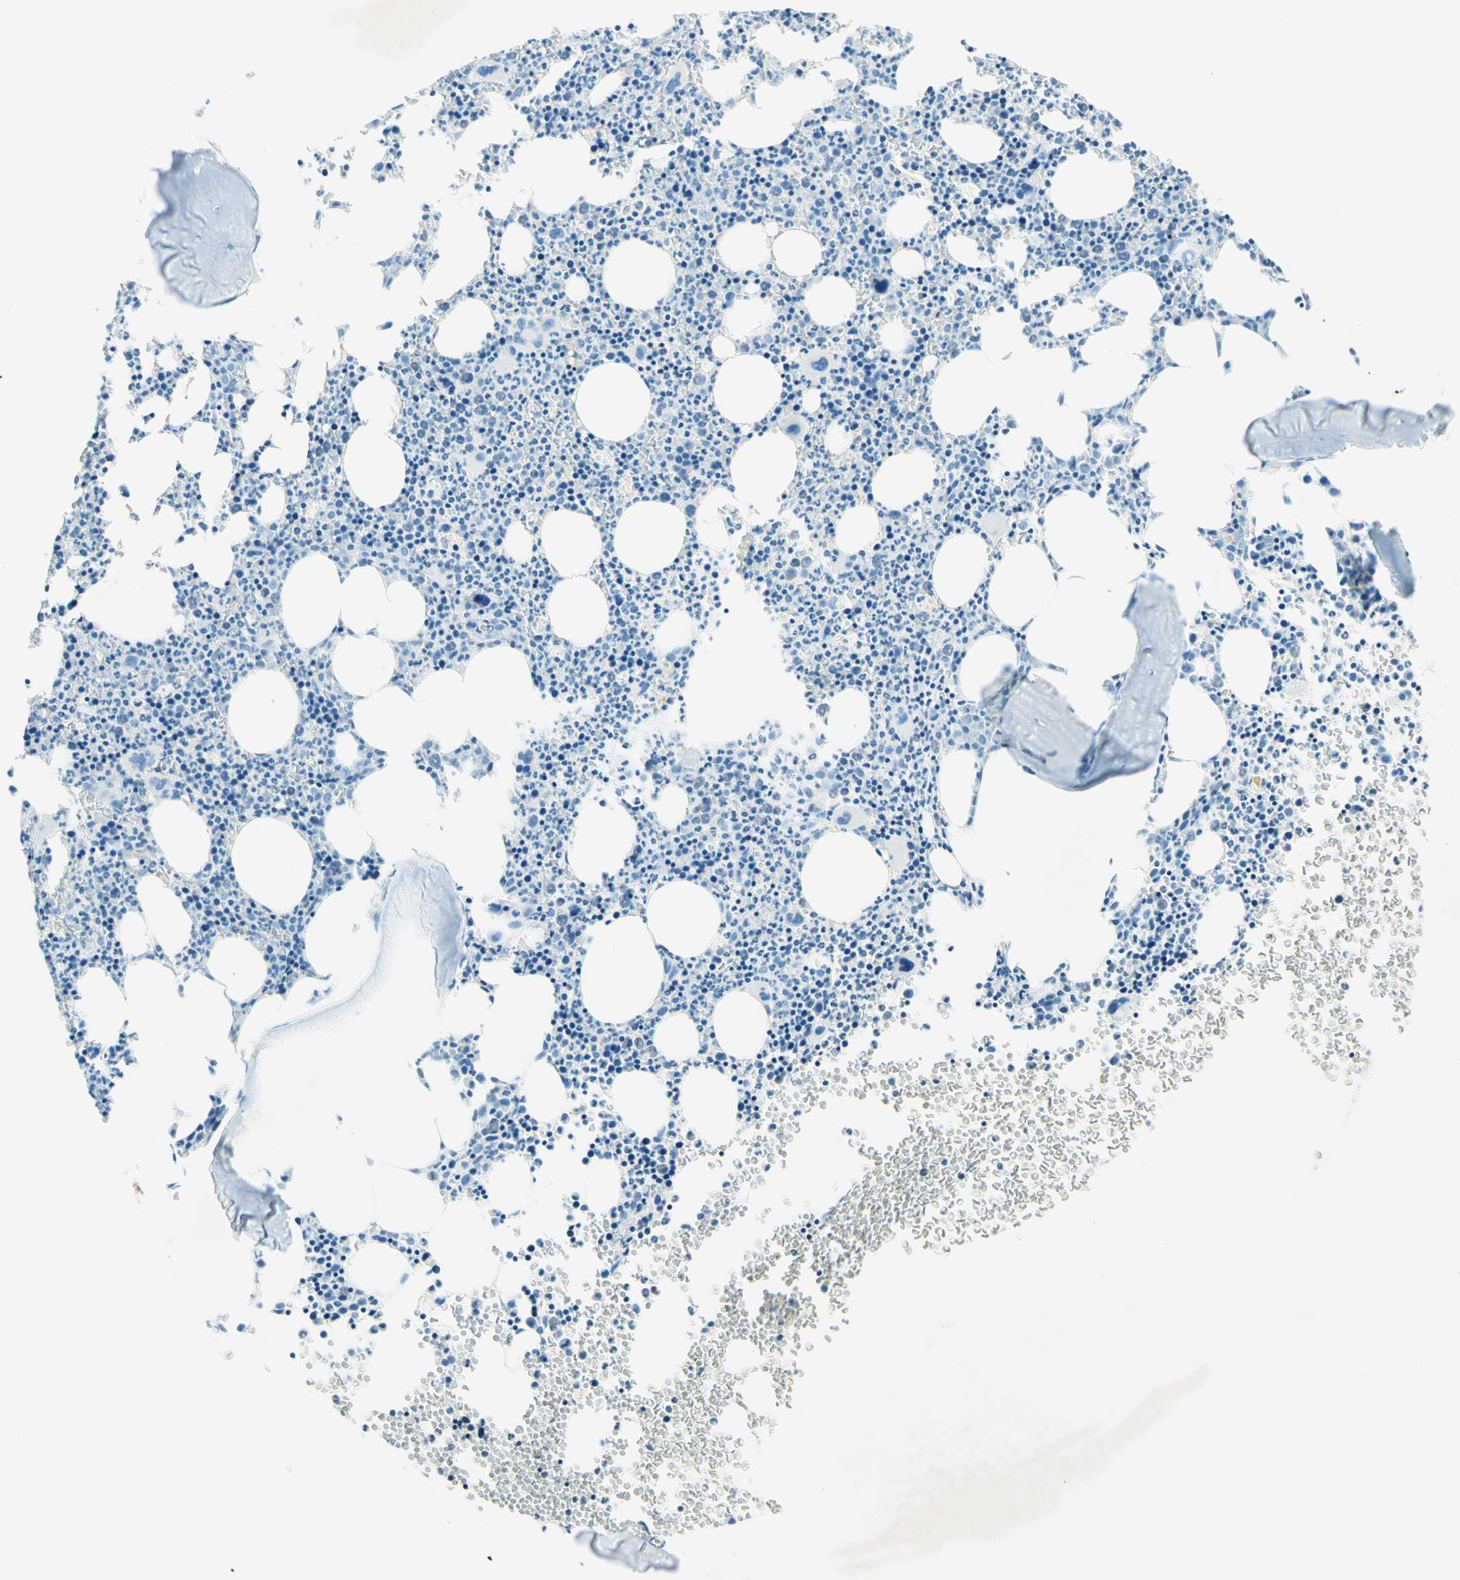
{"staining": {"intensity": "negative", "quantity": "none", "location": "none"}, "tissue": "bone marrow", "cell_type": "Hematopoietic cells", "image_type": "normal", "snomed": [{"axis": "morphology", "description": "Normal tissue, NOS"}, {"axis": "morphology", "description": "Inflammation, NOS"}, {"axis": "topography", "description": "Bone marrow"}], "caption": "IHC histopathology image of benign human bone marrow stained for a protein (brown), which reveals no positivity in hematopoietic cells. (DAB (3,3'-diaminobenzidine) immunohistochemistry with hematoxylin counter stain).", "gene": "FMR1NB", "patient": {"sex": "female", "age": 61}}